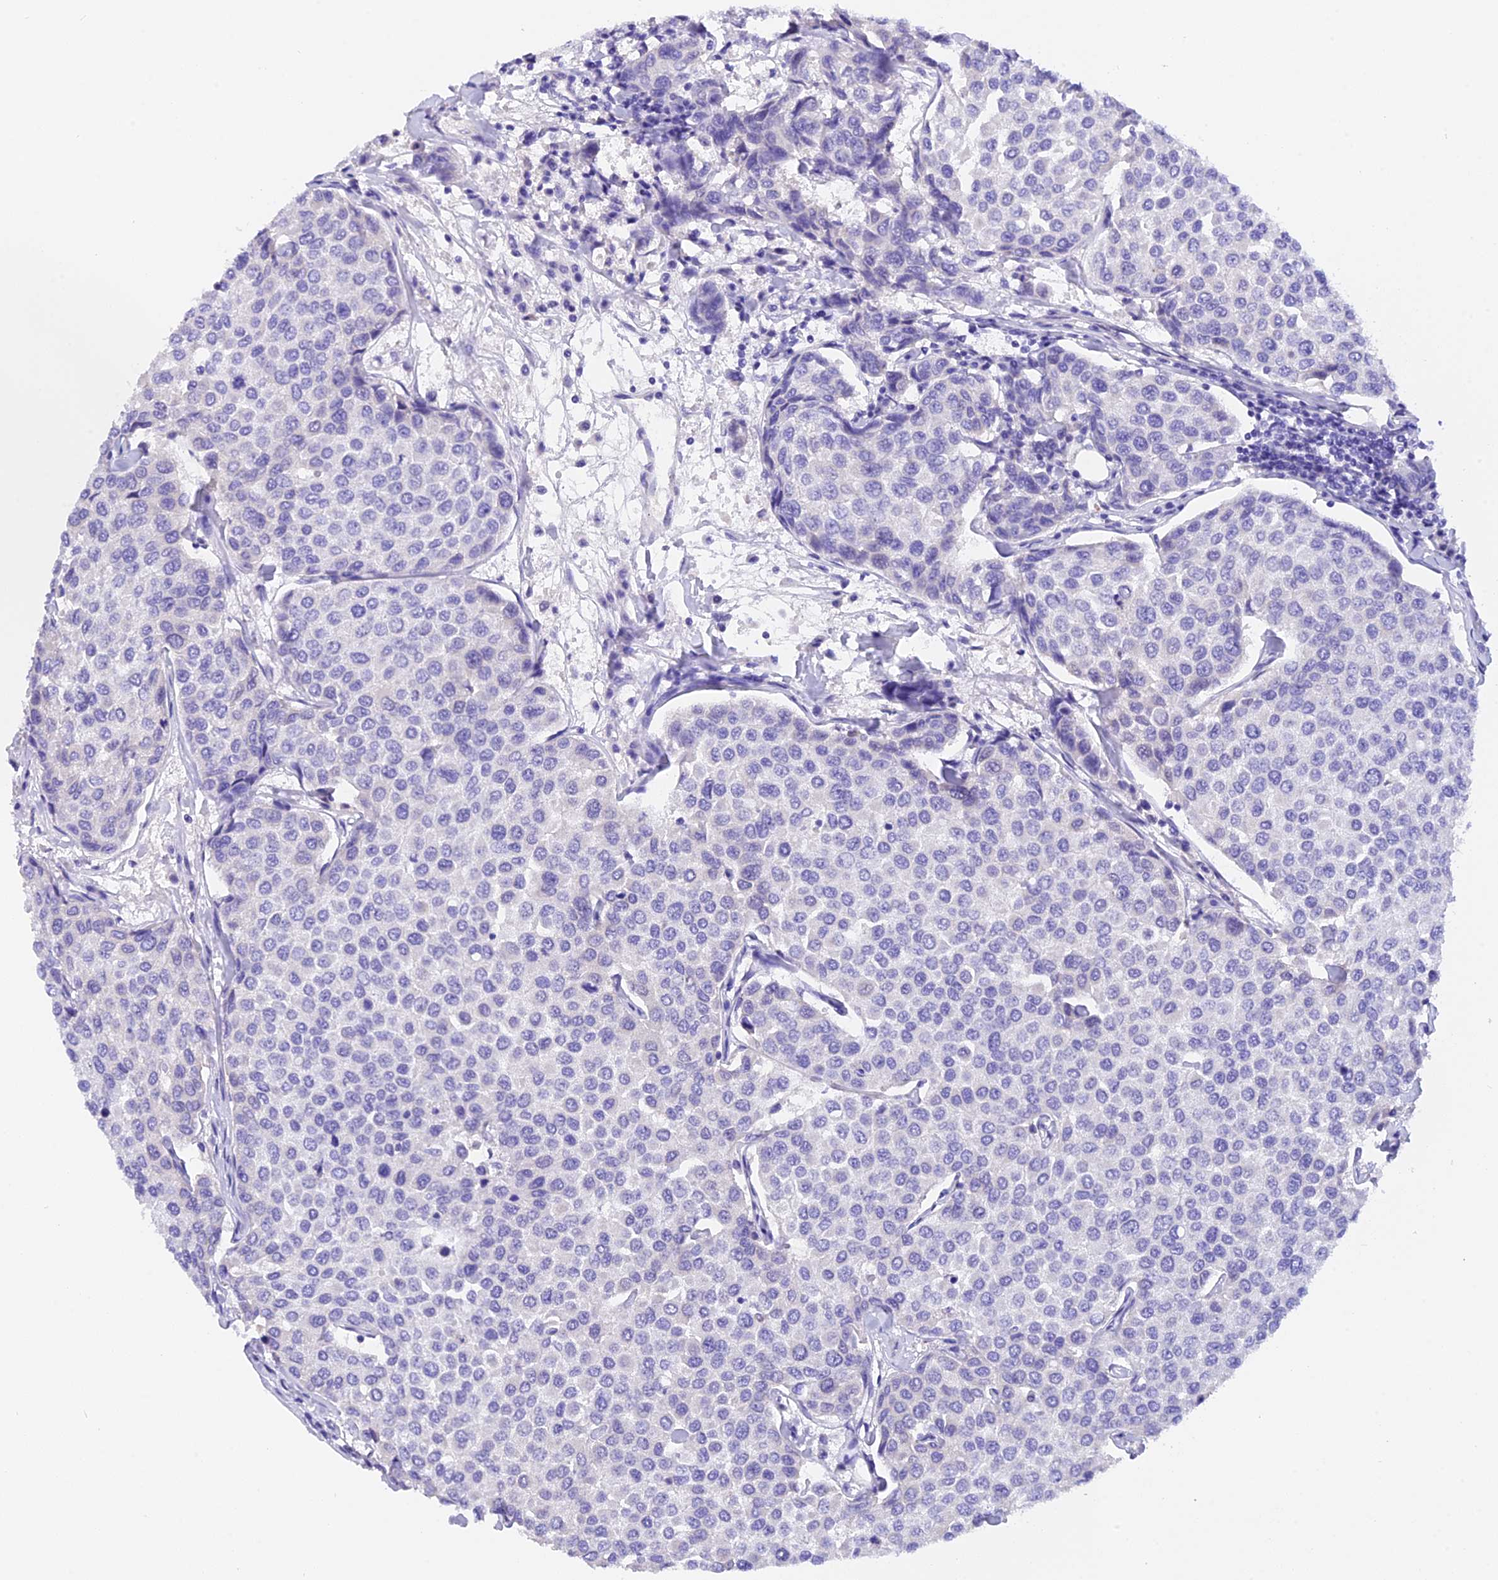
{"staining": {"intensity": "negative", "quantity": "none", "location": "none"}, "tissue": "breast cancer", "cell_type": "Tumor cells", "image_type": "cancer", "snomed": [{"axis": "morphology", "description": "Duct carcinoma"}, {"axis": "topography", "description": "Breast"}], "caption": "Histopathology image shows no significant protein positivity in tumor cells of breast infiltrating ductal carcinoma. (DAB (3,3'-diaminobenzidine) IHC, high magnification).", "gene": "C17orf67", "patient": {"sex": "female", "age": 55}}